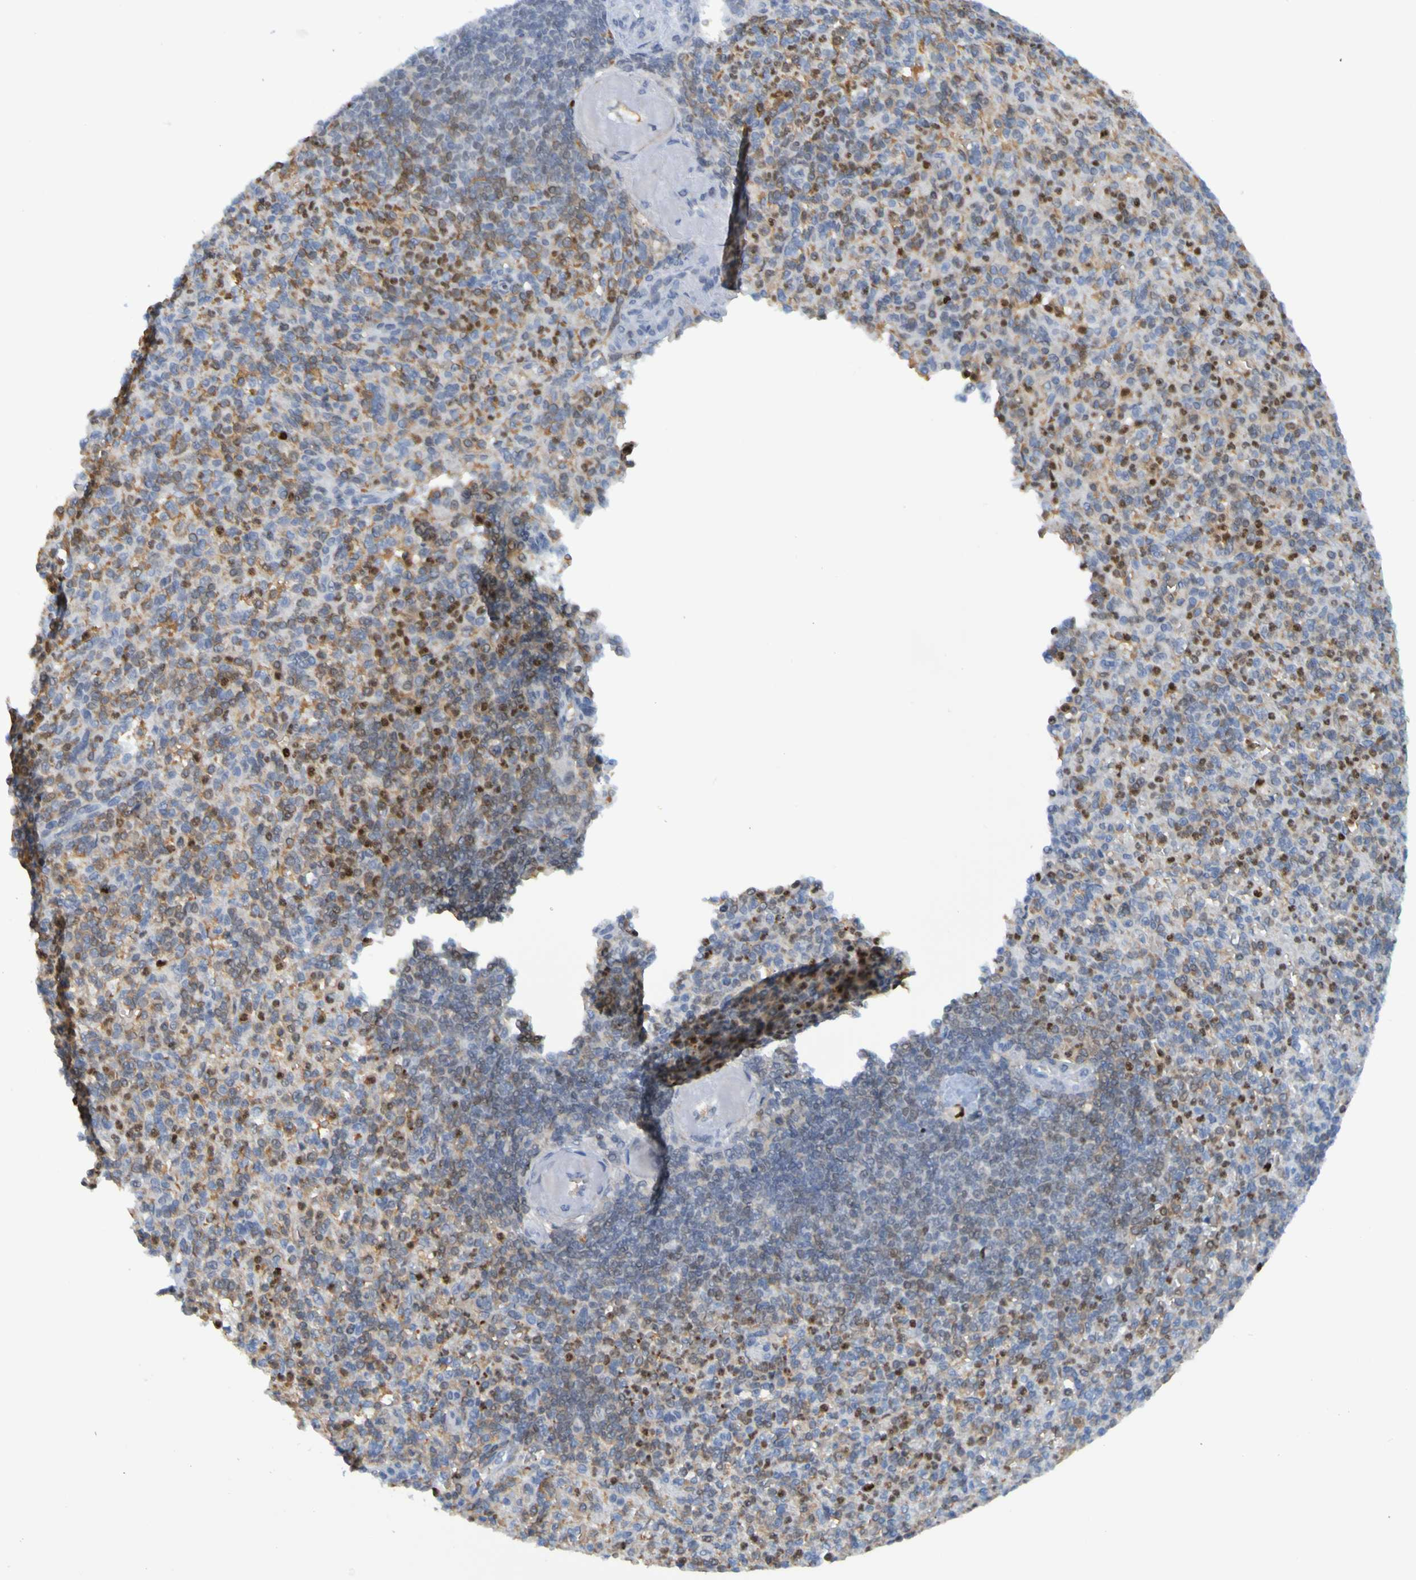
{"staining": {"intensity": "moderate", "quantity": "25%-75%", "location": "nuclear"}, "tissue": "spleen", "cell_type": "Cells in red pulp", "image_type": "normal", "snomed": [{"axis": "morphology", "description": "Normal tissue, NOS"}, {"axis": "topography", "description": "Spleen"}], "caption": "Benign spleen was stained to show a protein in brown. There is medium levels of moderate nuclear staining in about 25%-75% of cells in red pulp. Nuclei are stained in blue.", "gene": "USP36", "patient": {"sex": "female", "age": 74}}